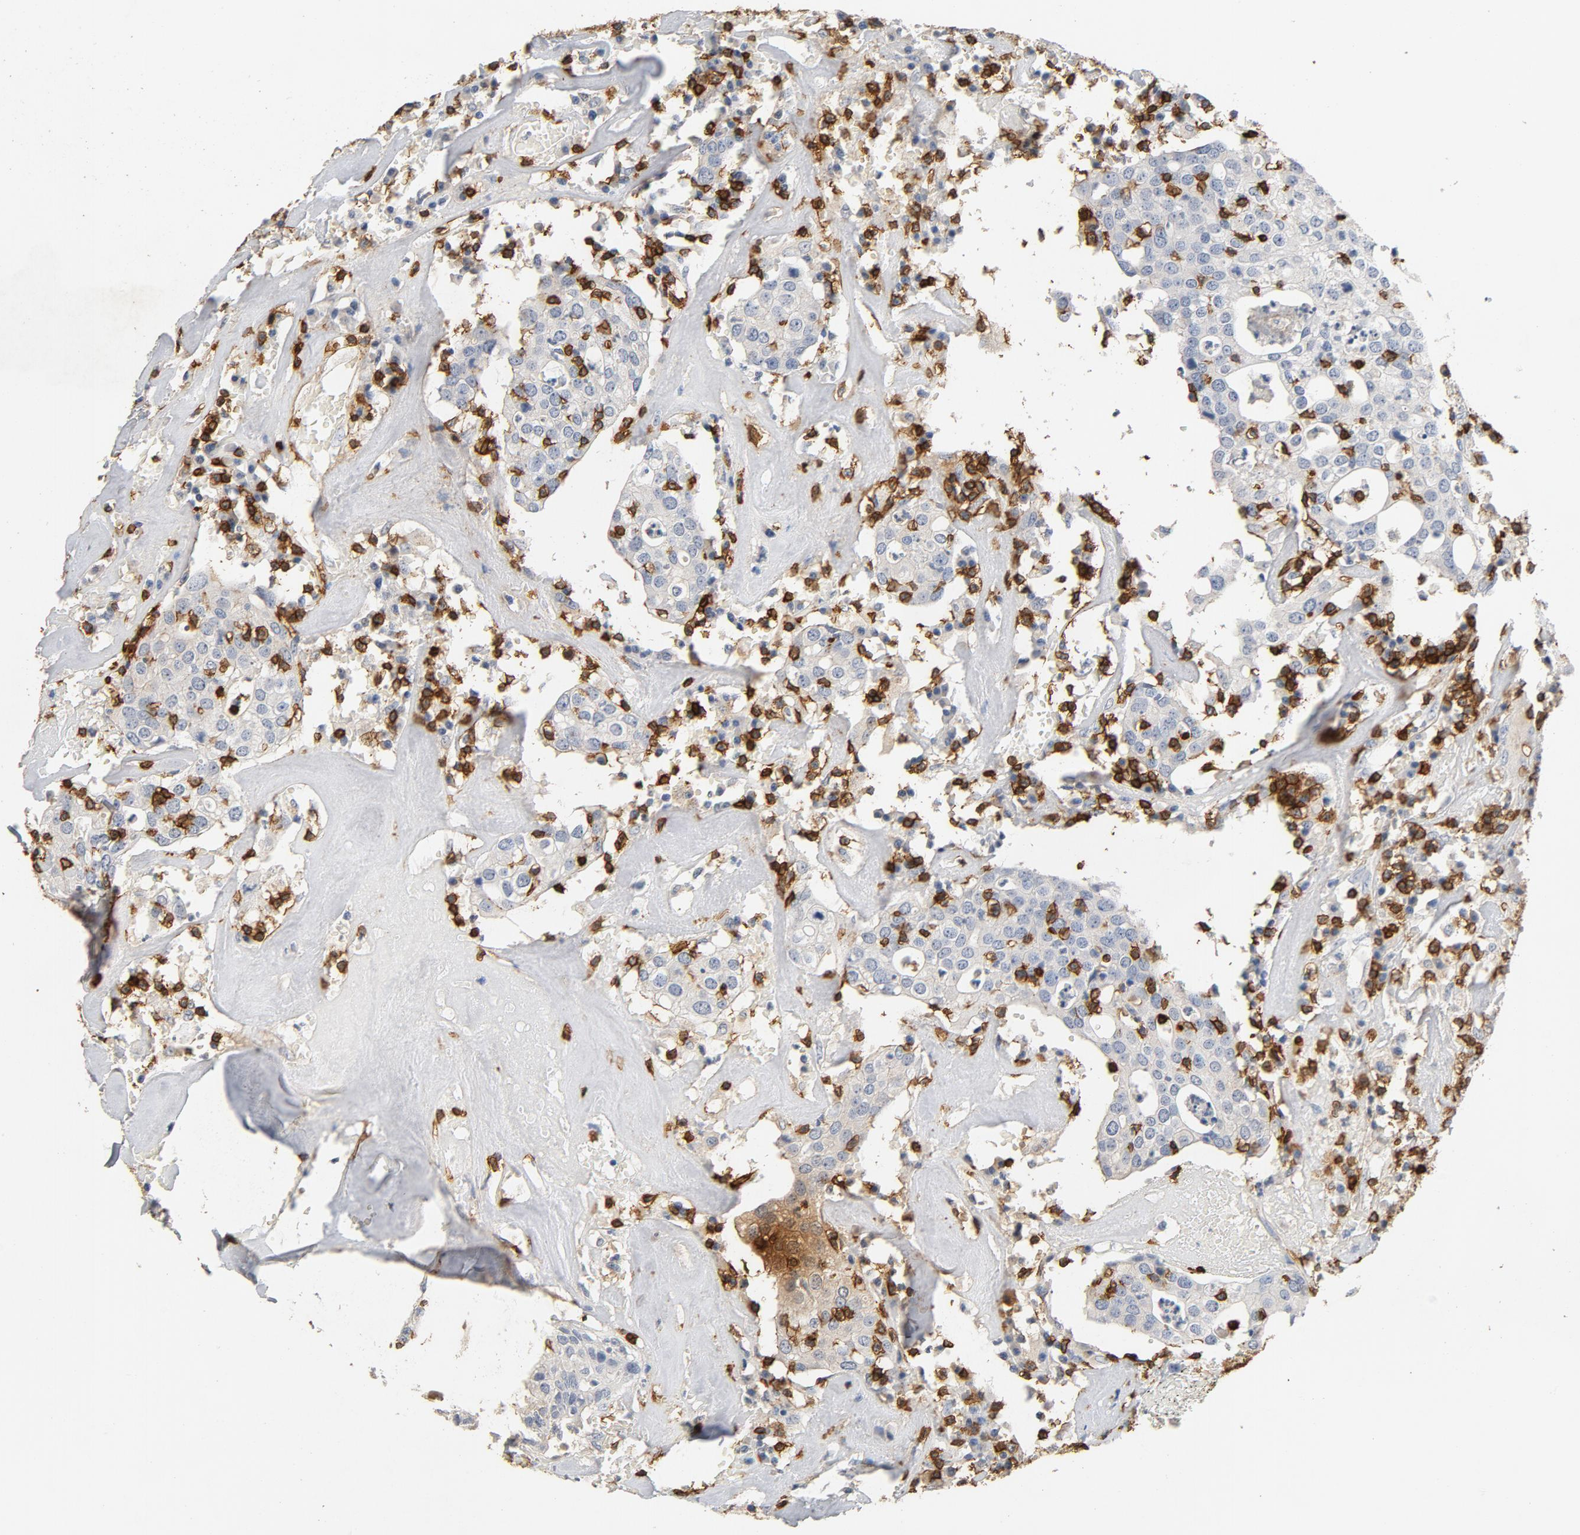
{"staining": {"intensity": "negative", "quantity": "none", "location": "none"}, "tissue": "head and neck cancer", "cell_type": "Tumor cells", "image_type": "cancer", "snomed": [{"axis": "morphology", "description": "Adenocarcinoma, NOS"}, {"axis": "topography", "description": "Salivary gland"}, {"axis": "topography", "description": "Head-Neck"}], "caption": "Immunohistochemistry image of adenocarcinoma (head and neck) stained for a protein (brown), which displays no staining in tumor cells.", "gene": "CD247", "patient": {"sex": "female", "age": 65}}